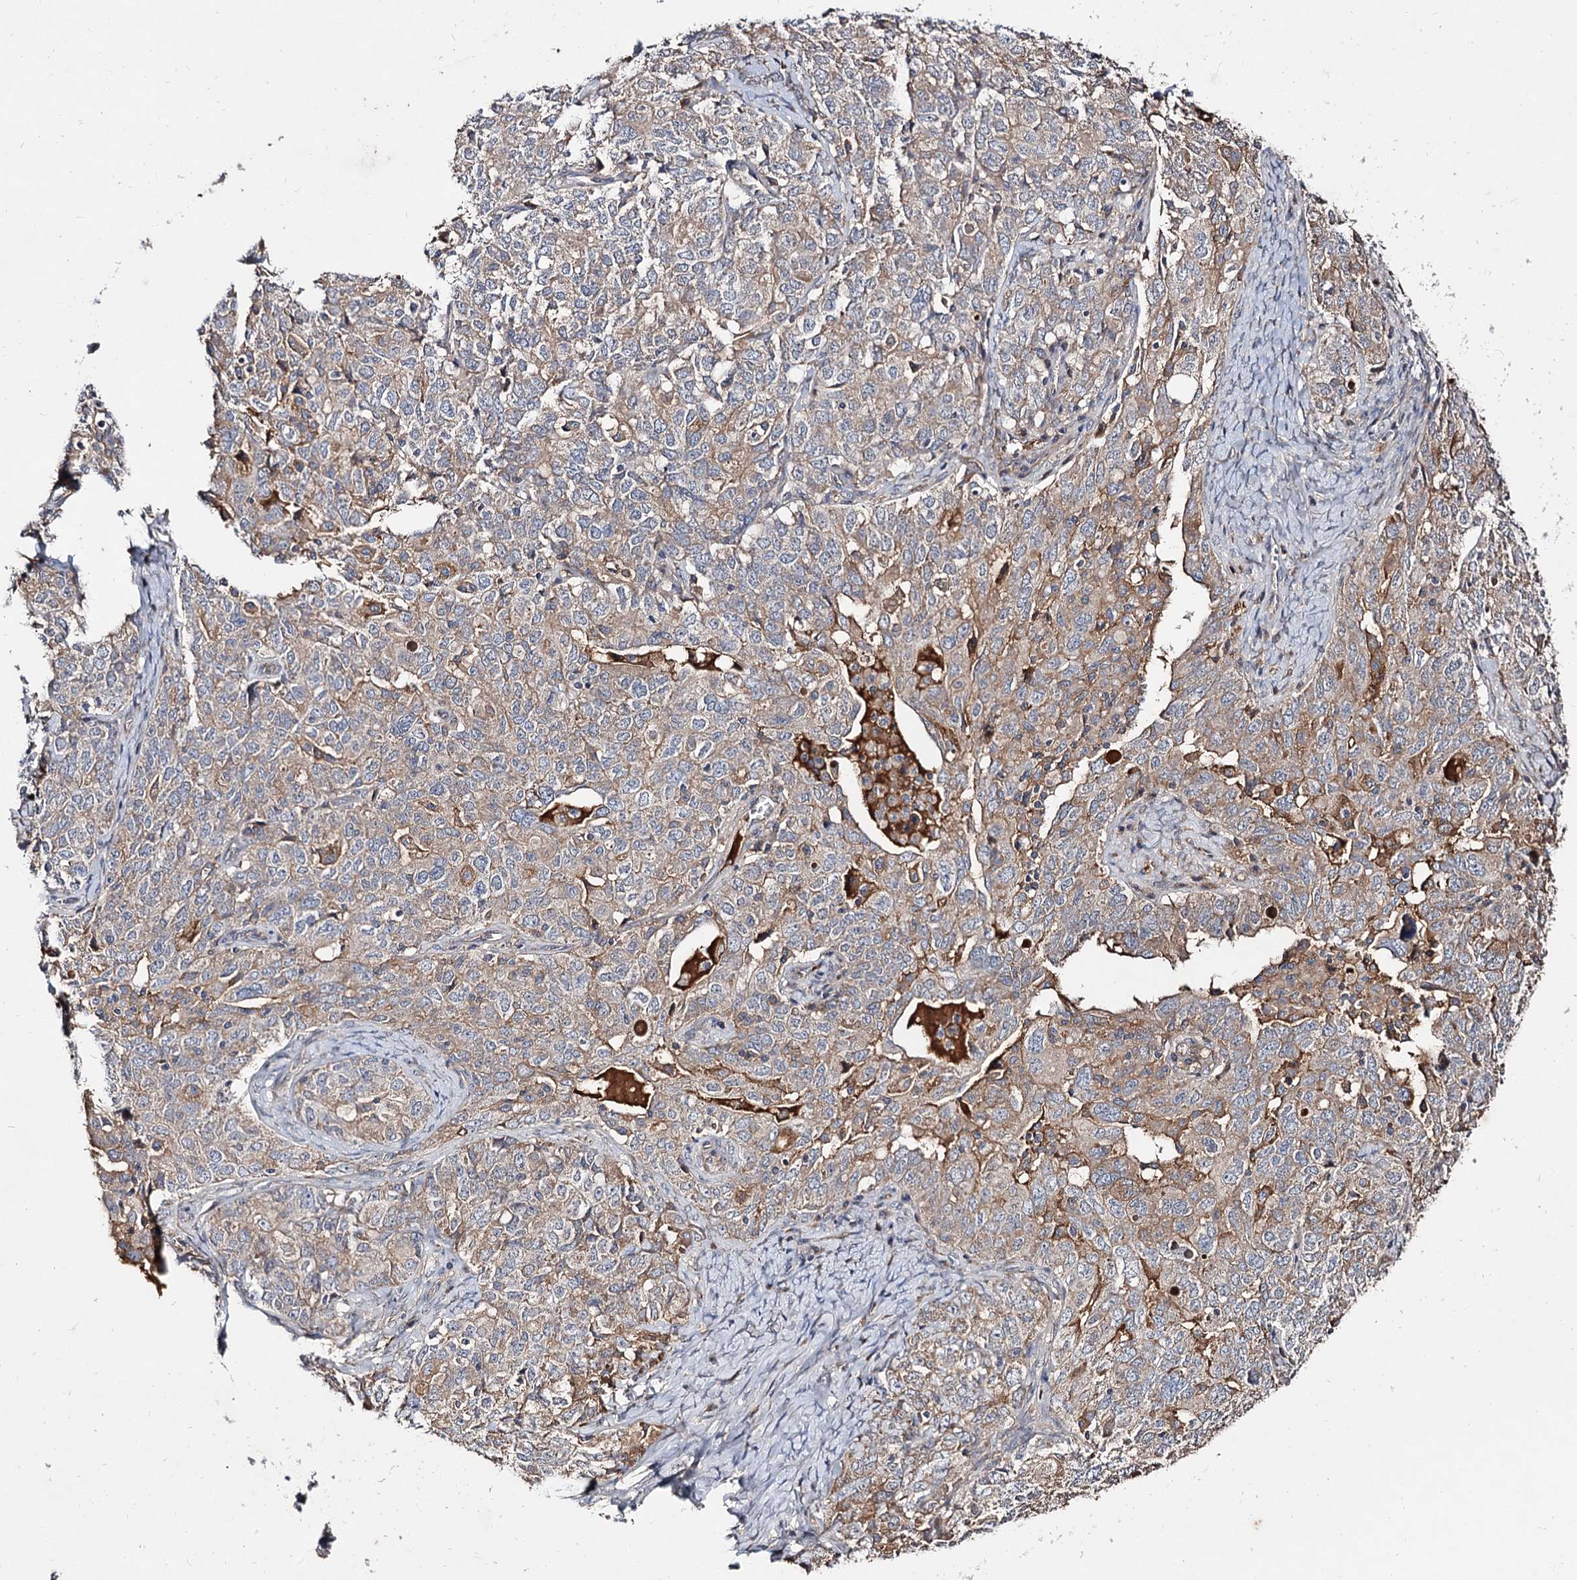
{"staining": {"intensity": "moderate", "quantity": ">75%", "location": "cytoplasmic/membranous"}, "tissue": "ovarian cancer", "cell_type": "Tumor cells", "image_type": "cancer", "snomed": [{"axis": "morphology", "description": "Carcinoma, endometroid"}, {"axis": "topography", "description": "Ovary"}], "caption": "Immunohistochemical staining of ovarian cancer demonstrates moderate cytoplasmic/membranous protein positivity in about >75% of tumor cells. The protein is stained brown, and the nuclei are stained in blue (DAB IHC with brightfield microscopy, high magnification).", "gene": "ARFIP2", "patient": {"sex": "female", "age": 62}}